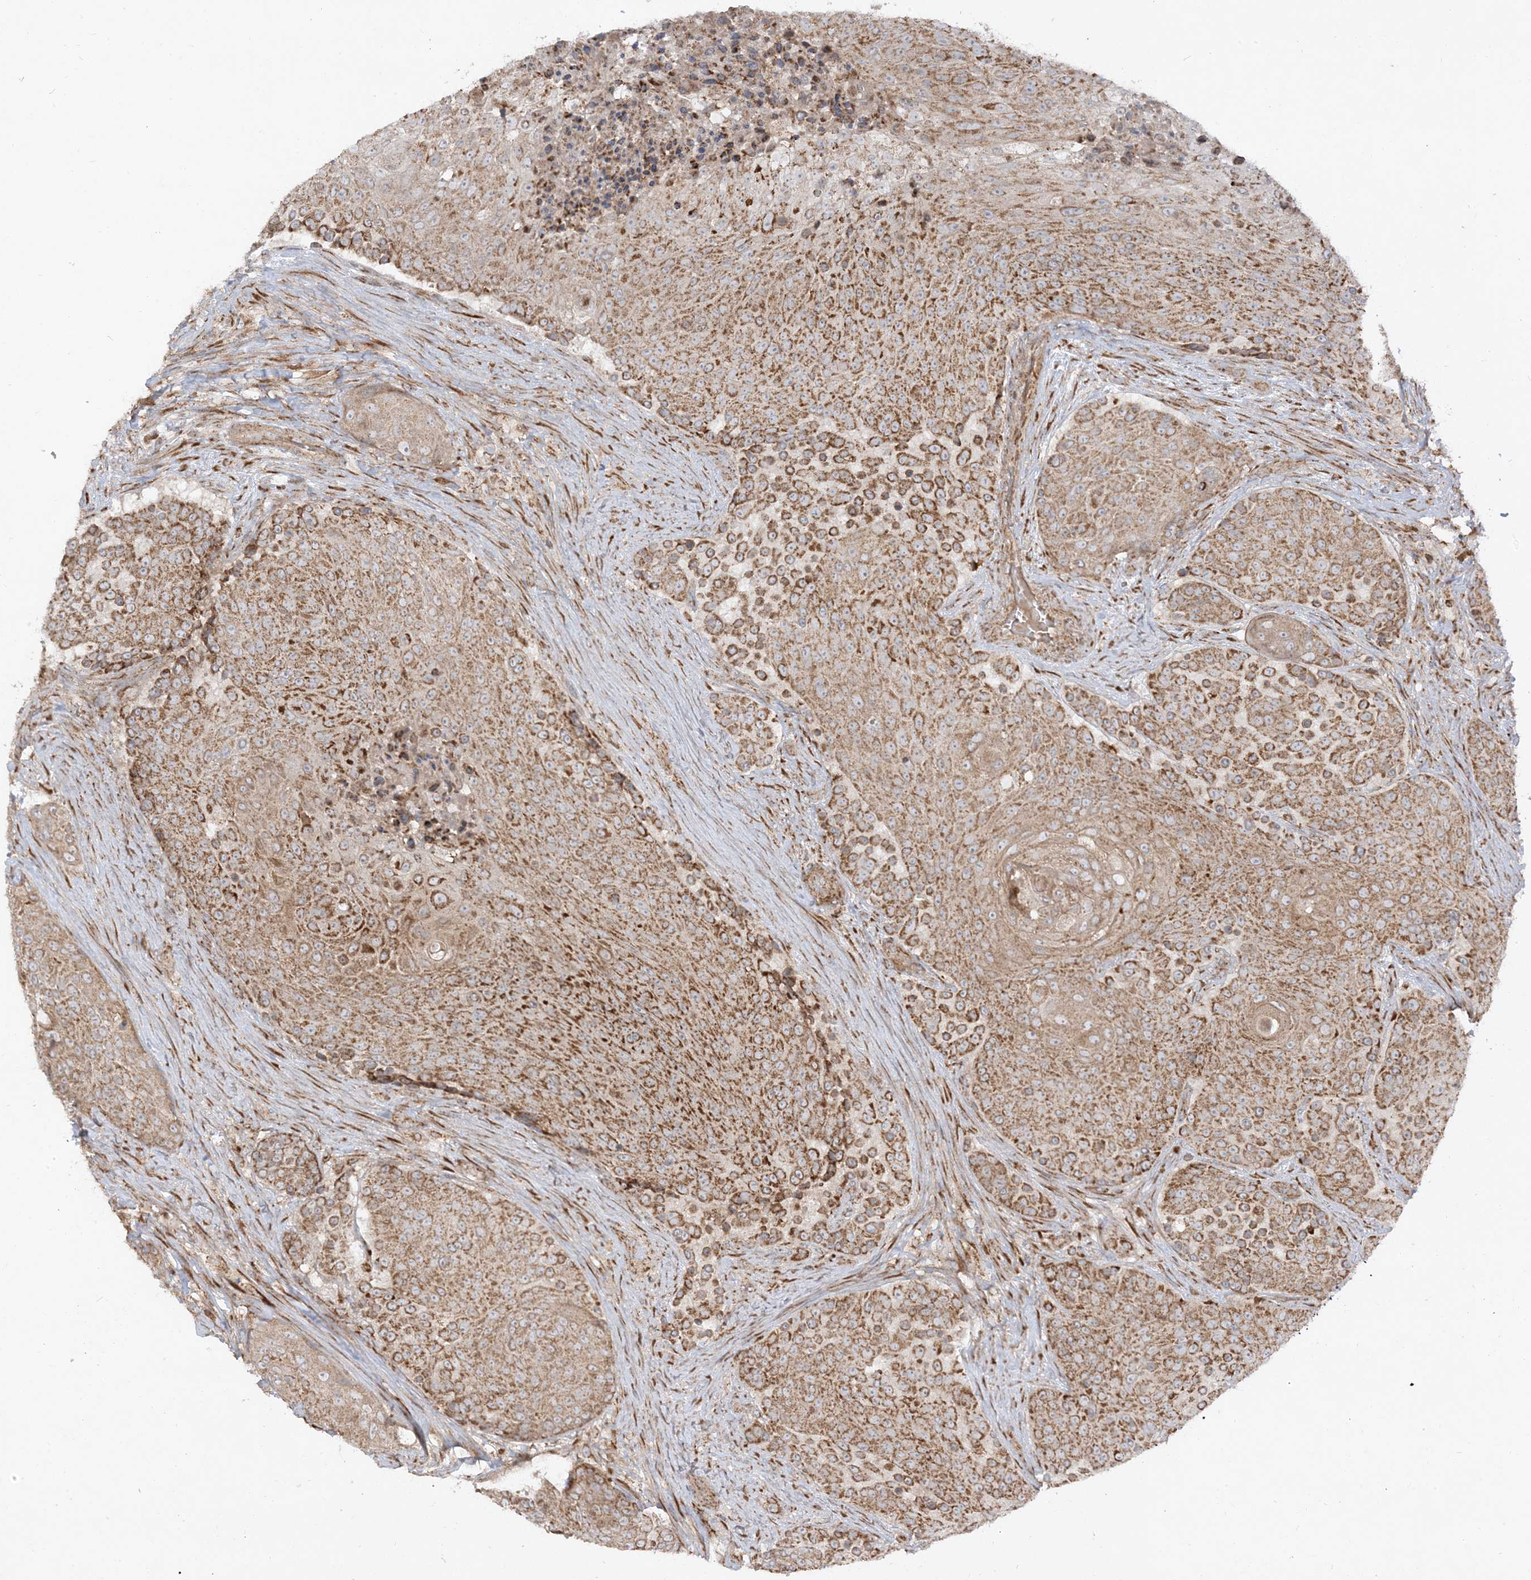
{"staining": {"intensity": "moderate", "quantity": ">75%", "location": "cytoplasmic/membranous"}, "tissue": "urothelial cancer", "cell_type": "Tumor cells", "image_type": "cancer", "snomed": [{"axis": "morphology", "description": "Urothelial carcinoma, High grade"}, {"axis": "topography", "description": "Urinary bladder"}], "caption": "Brown immunohistochemical staining in human urothelial cancer shows moderate cytoplasmic/membranous positivity in approximately >75% of tumor cells.", "gene": "AARS2", "patient": {"sex": "female", "age": 63}}